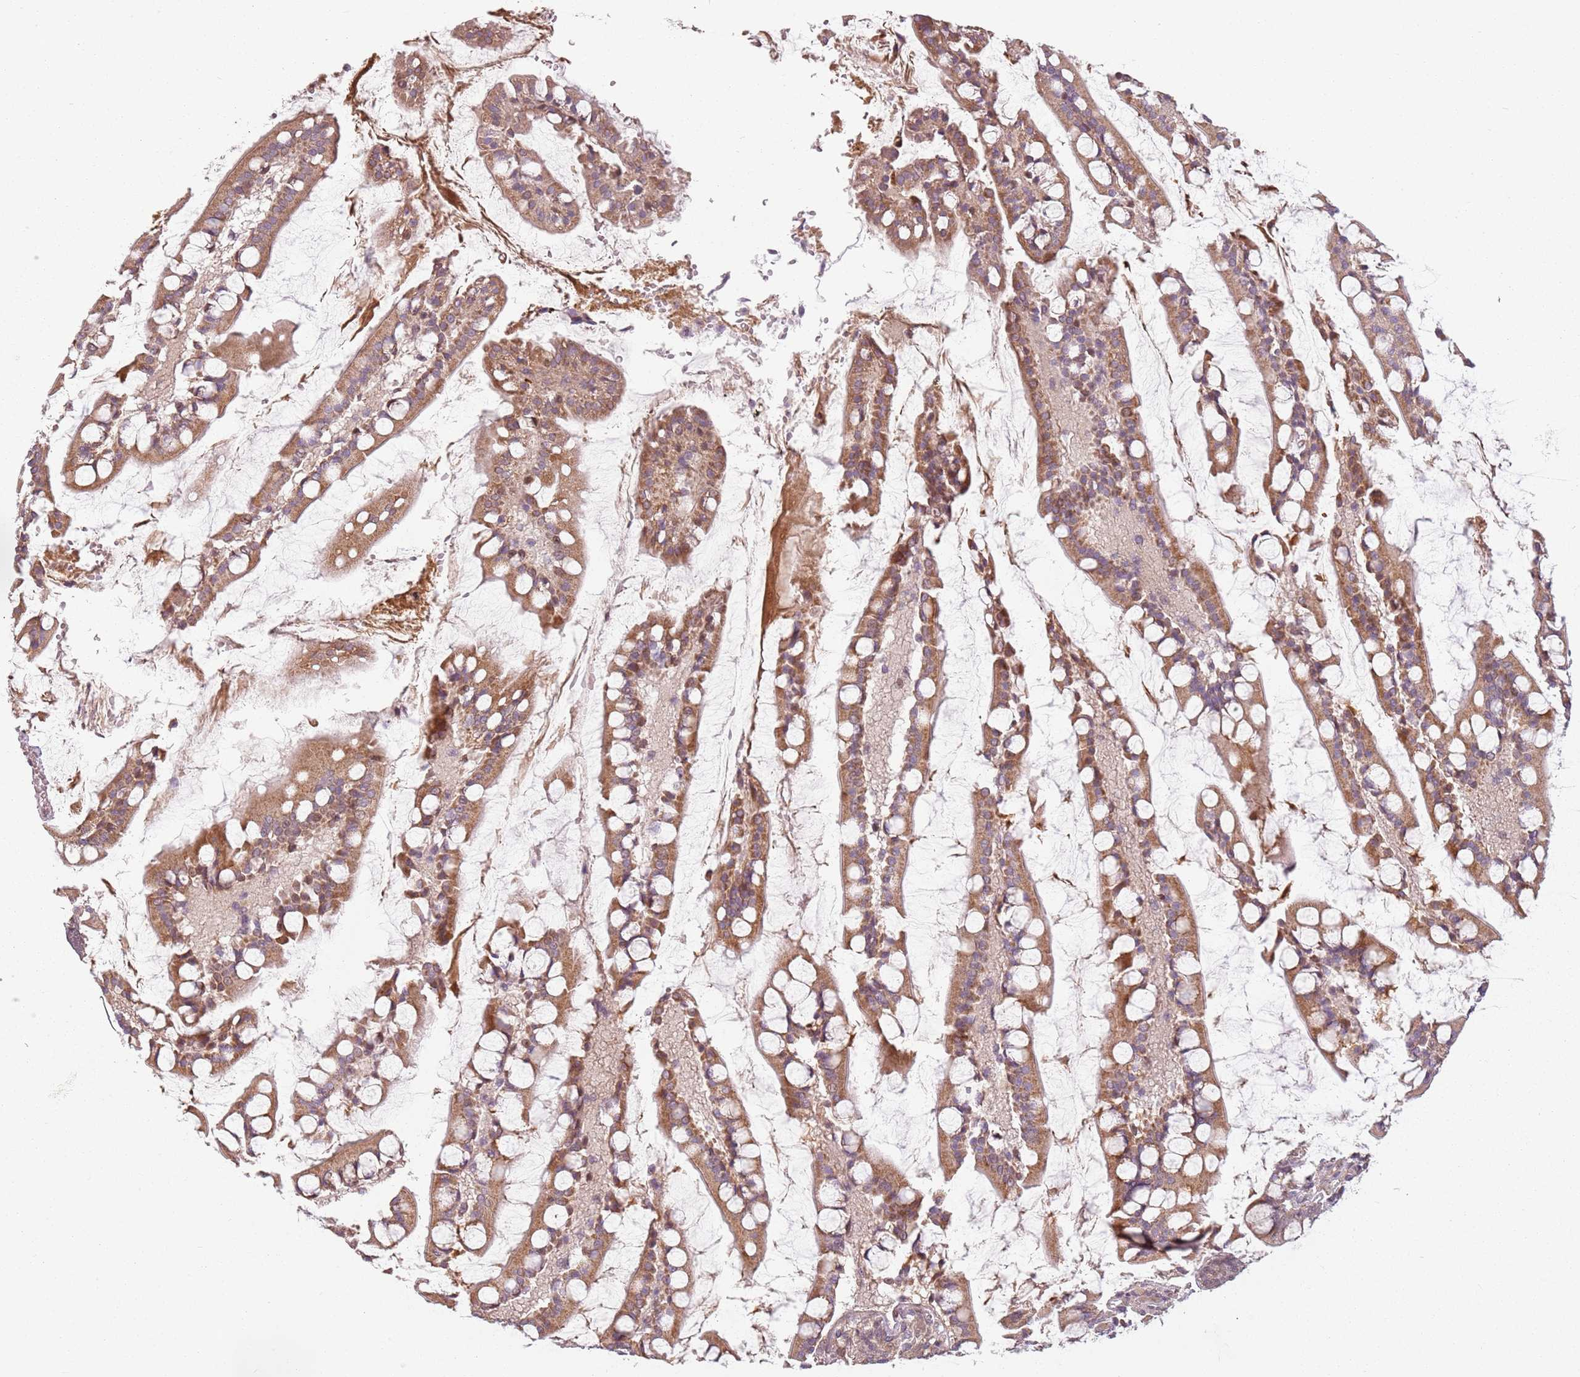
{"staining": {"intensity": "moderate", "quantity": ">75%", "location": "cytoplasmic/membranous,nuclear"}, "tissue": "small intestine", "cell_type": "Glandular cells", "image_type": "normal", "snomed": [{"axis": "morphology", "description": "Normal tissue, NOS"}, {"axis": "topography", "description": "Small intestine"}], "caption": "Protein expression by immunohistochemistry (IHC) shows moderate cytoplasmic/membranous,nuclear expression in about >75% of glandular cells in benign small intestine. (DAB (3,3'-diaminobenzidine) IHC, brown staining for protein, blue staining for nuclei).", "gene": "CHURC1", "patient": {"sex": "male", "age": 52}}